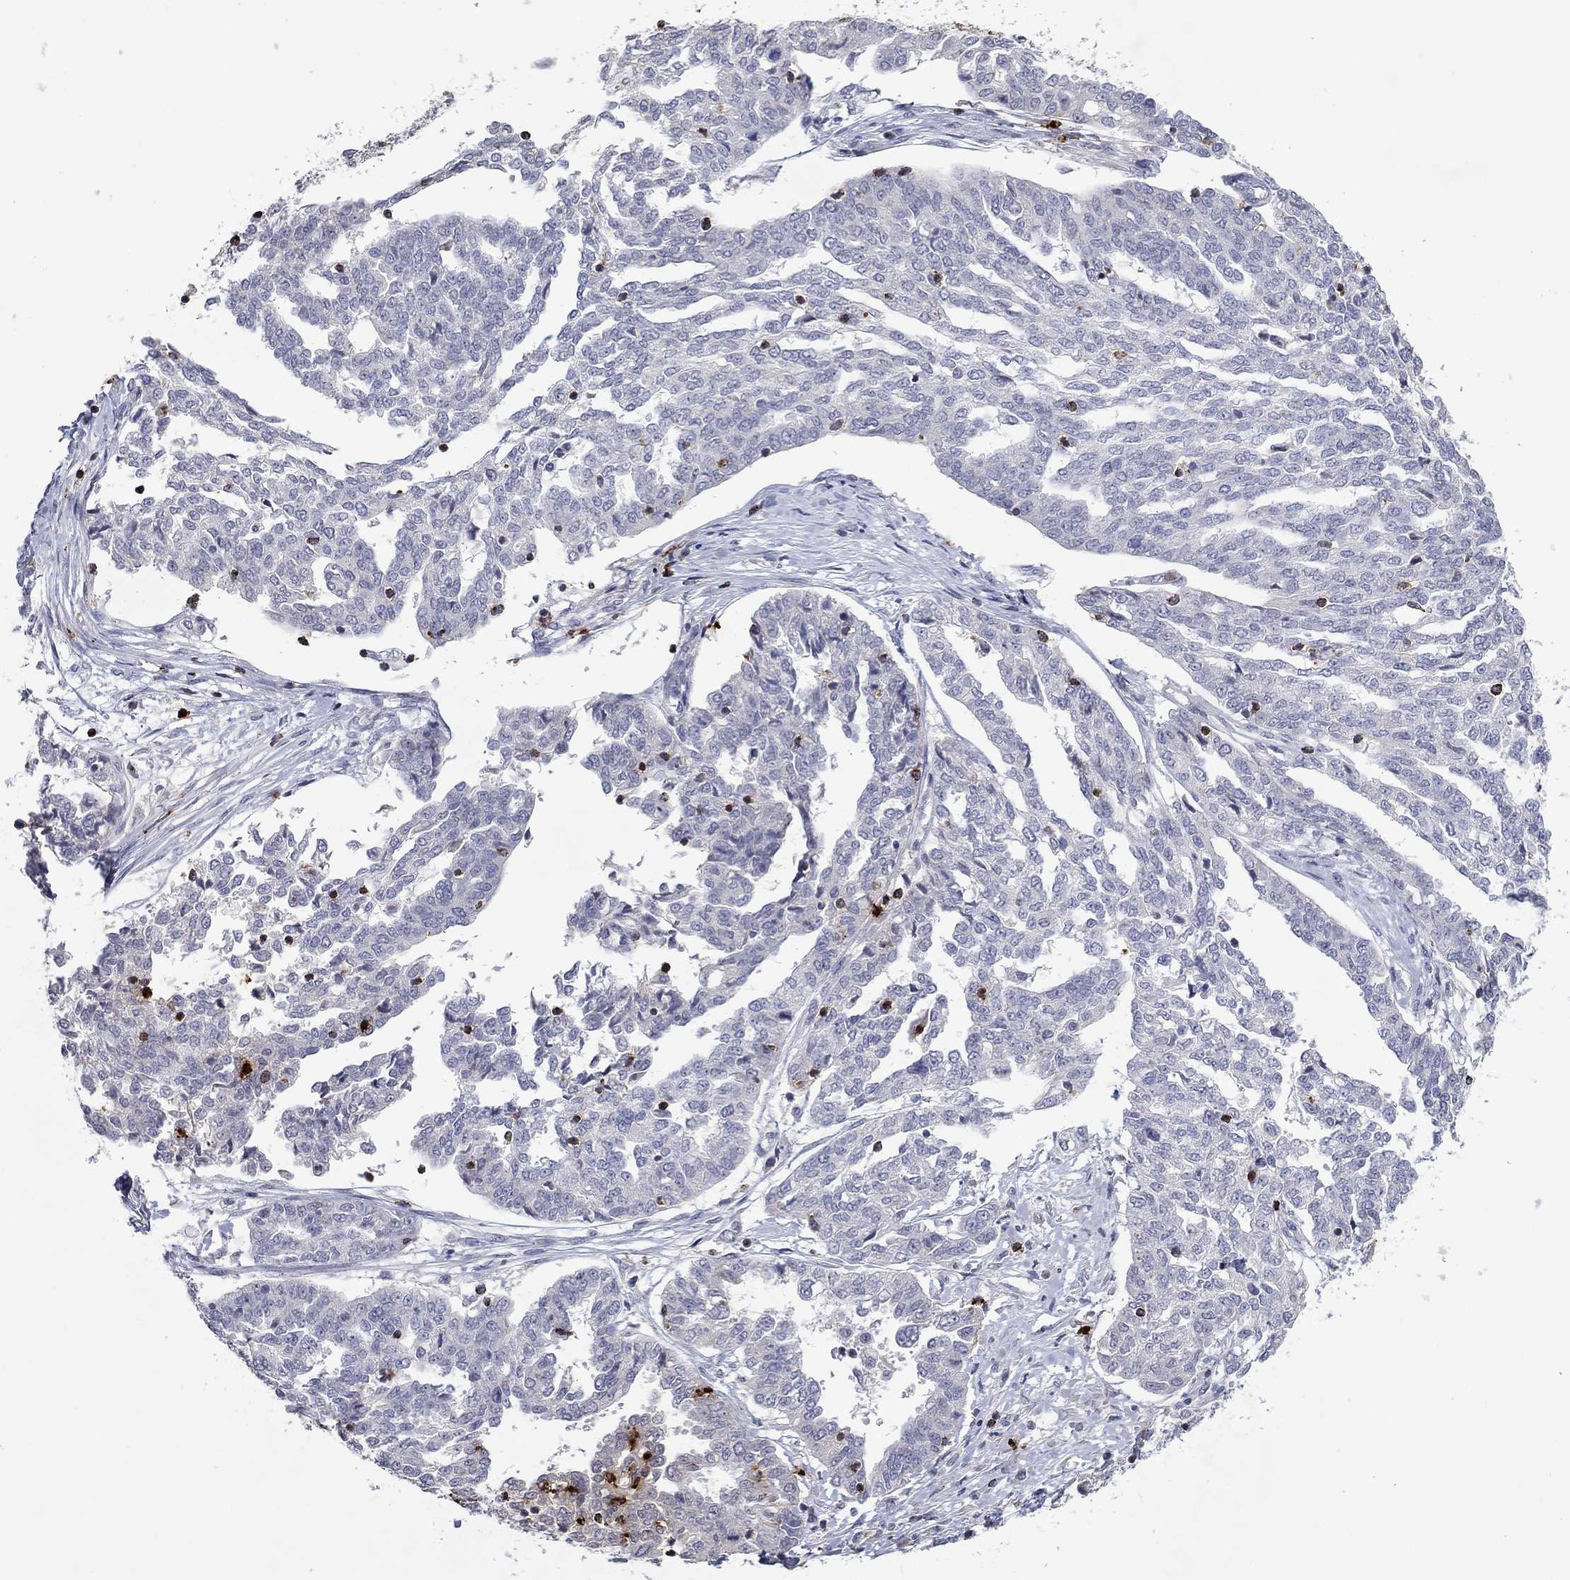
{"staining": {"intensity": "negative", "quantity": "none", "location": "none"}, "tissue": "ovarian cancer", "cell_type": "Tumor cells", "image_type": "cancer", "snomed": [{"axis": "morphology", "description": "Cystadenocarcinoma, serous, NOS"}, {"axis": "topography", "description": "Ovary"}], "caption": "Immunohistochemistry (IHC) micrograph of ovarian serous cystadenocarcinoma stained for a protein (brown), which exhibits no staining in tumor cells.", "gene": "CCL5", "patient": {"sex": "female", "age": 67}}